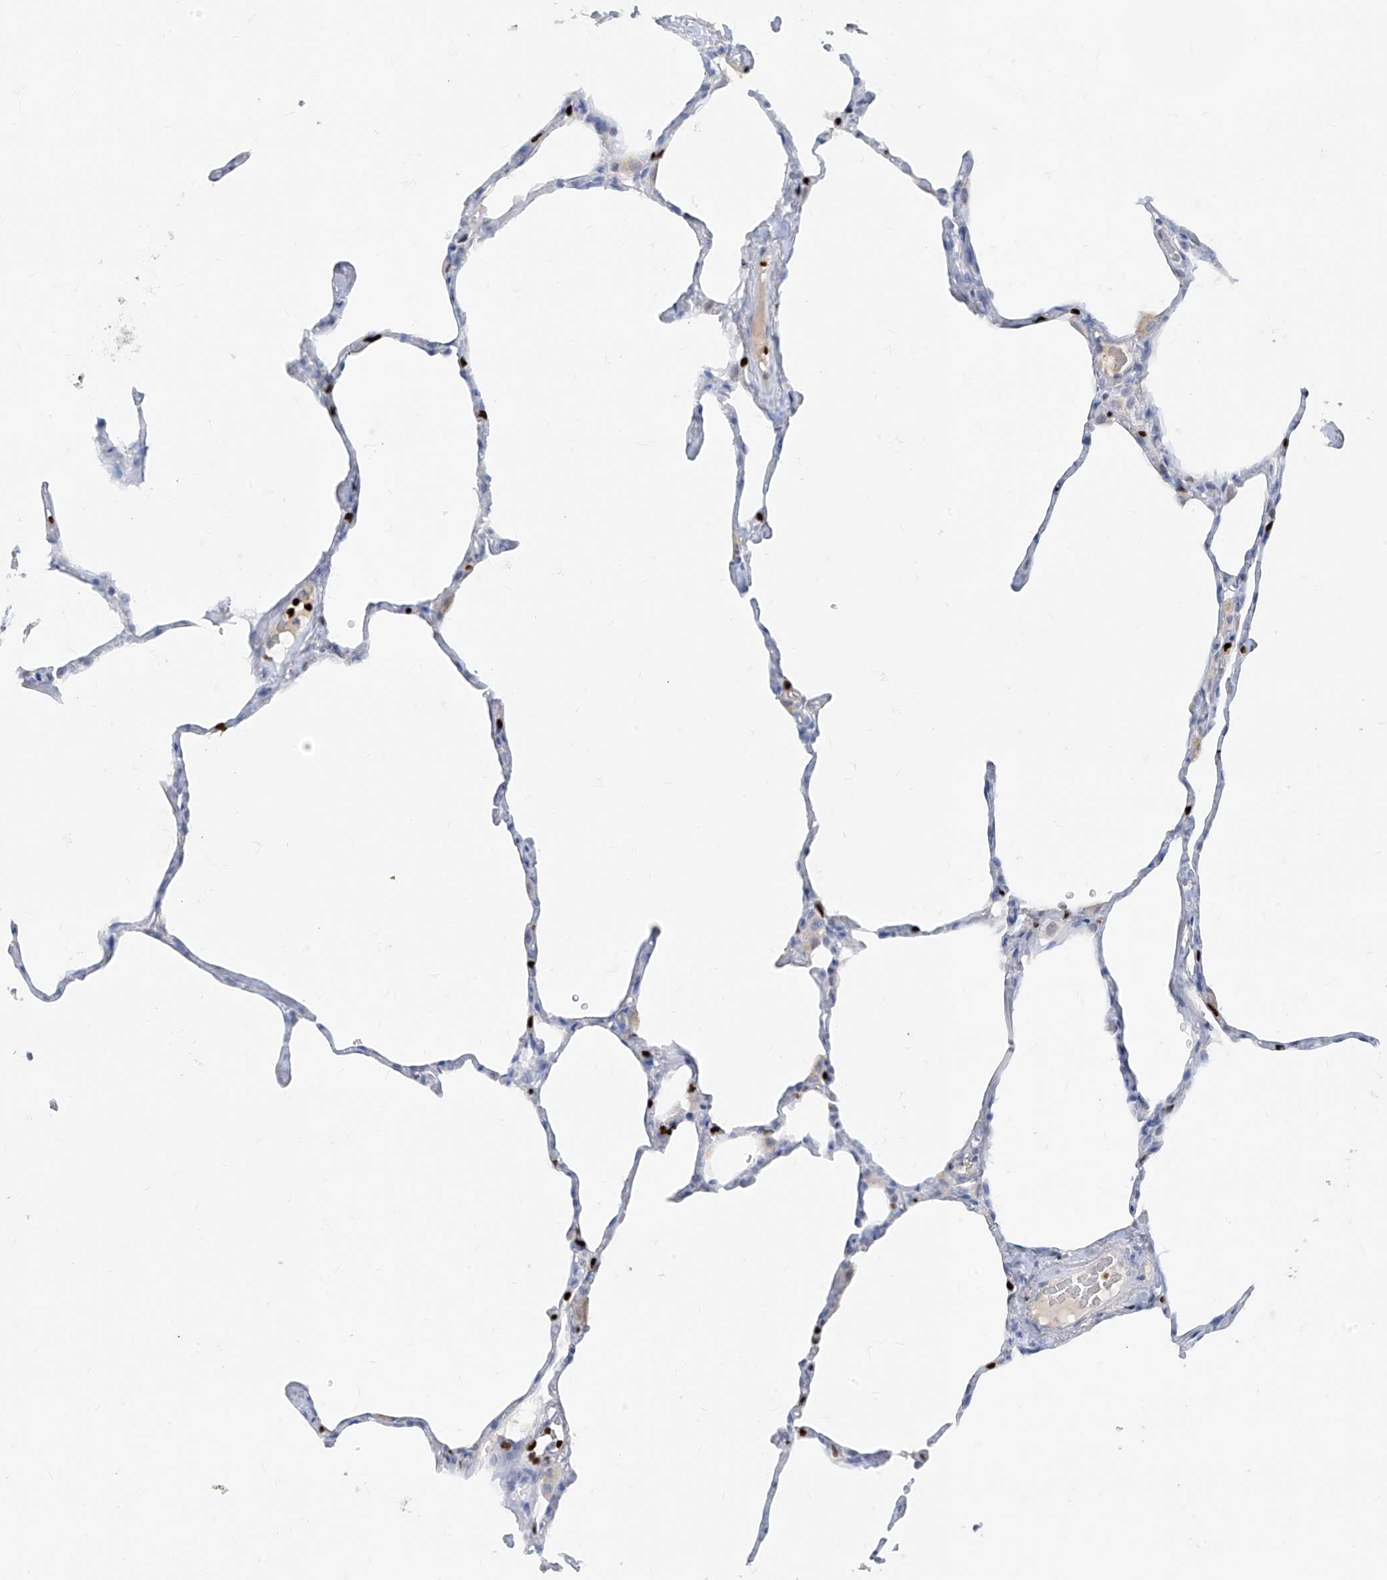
{"staining": {"intensity": "negative", "quantity": "none", "location": "none"}, "tissue": "lung", "cell_type": "Alveolar cells", "image_type": "normal", "snomed": [{"axis": "morphology", "description": "Normal tissue, NOS"}, {"axis": "topography", "description": "Lung"}], "caption": "This is a photomicrograph of immunohistochemistry (IHC) staining of unremarkable lung, which shows no expression in alveolar cells.", "gene": "TBX21", "patient": {"sex": "male", "age": 65}}